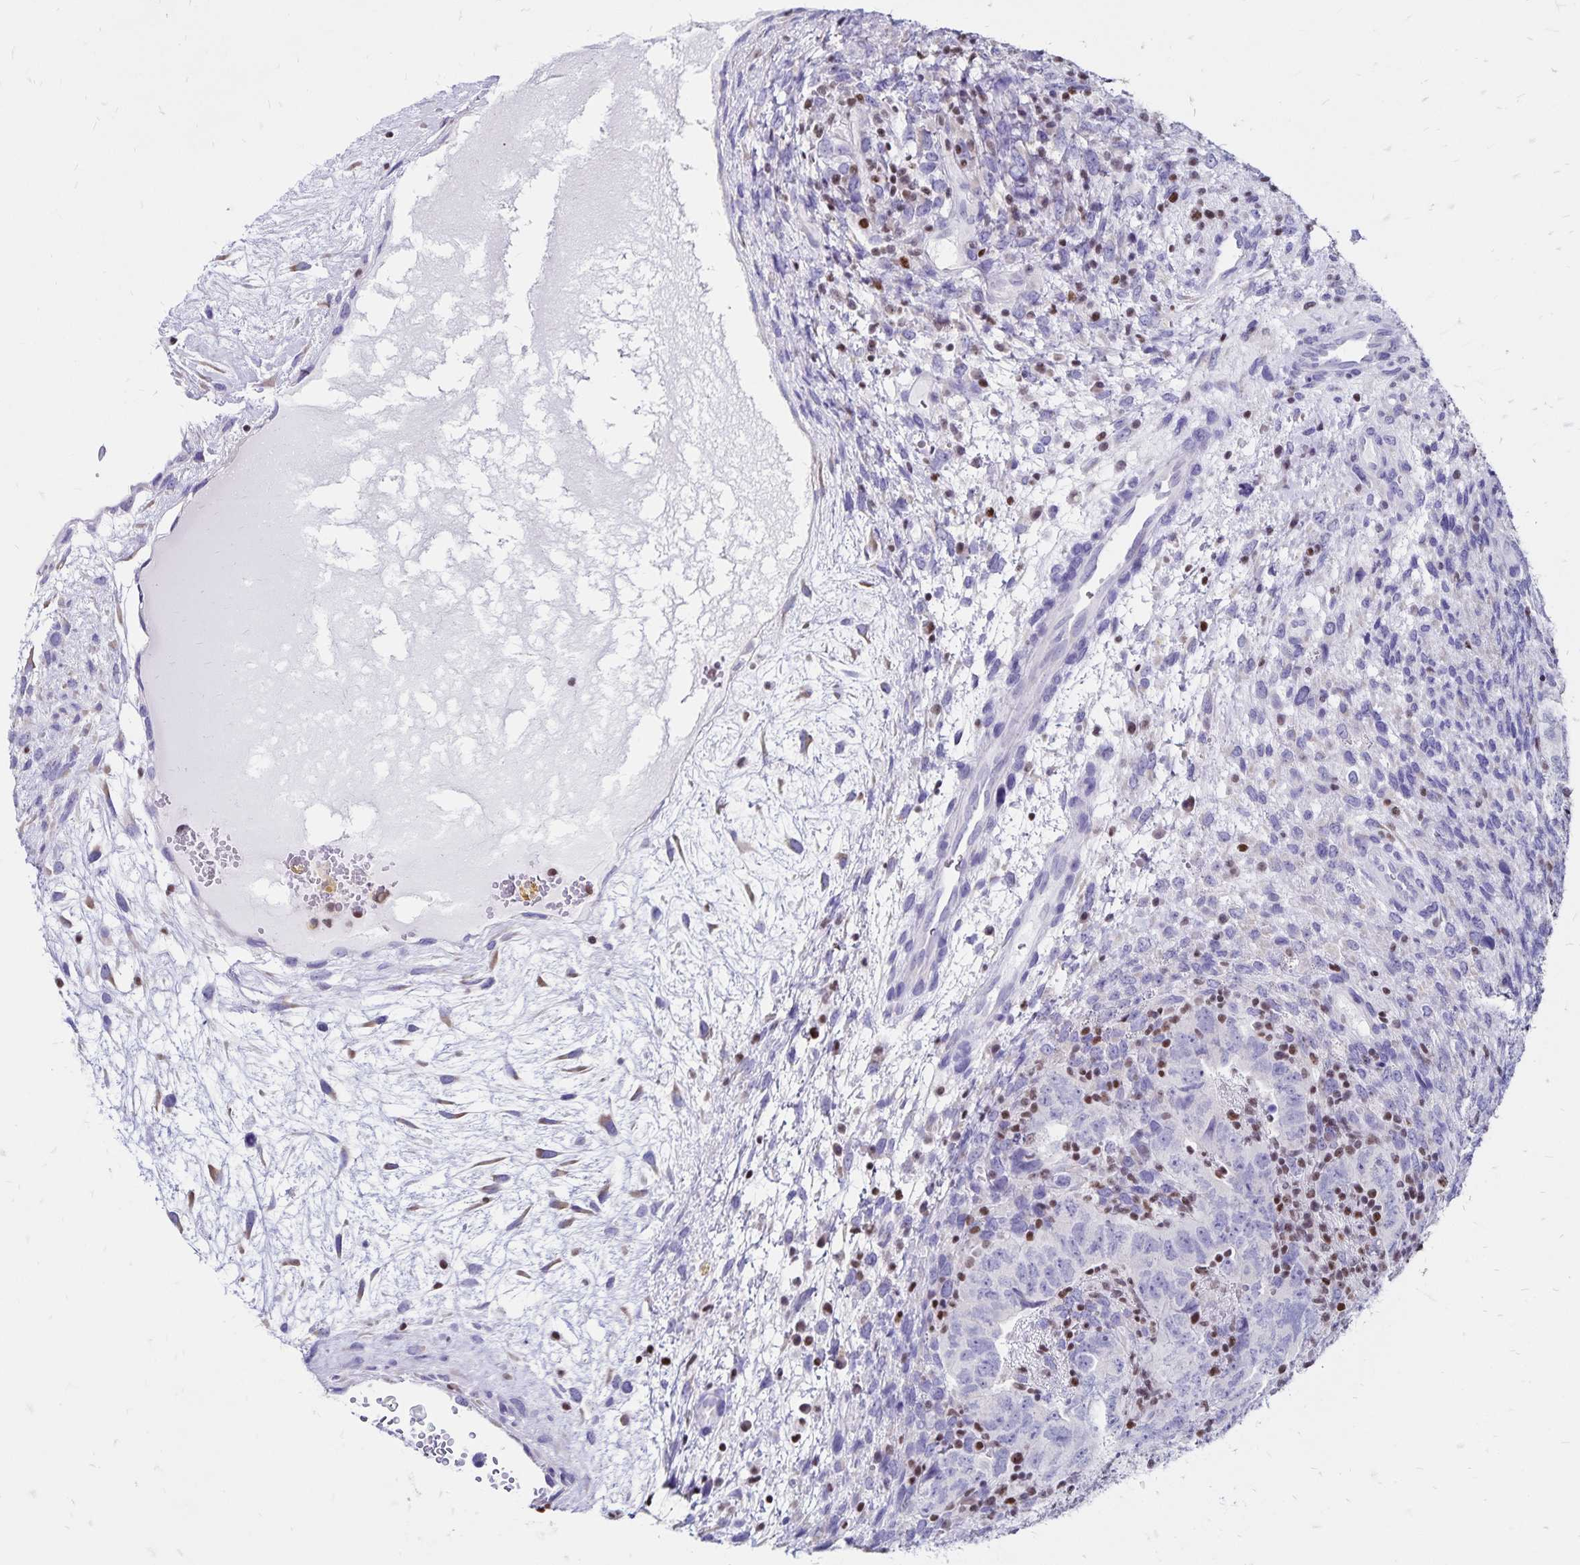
{"staining": {"intensity": "negative", "quantity": "none", "location": "none"}, "tissue": "testis cancer", "cell_type": "Tumor cells", "image_type": "cancer", "snomed": [{"axis": "morphology", "description": "Carcinoma, Embryonal, NOS"}, {"axis": "topography", "description": "Testis"}], "caption": "IHC of human testis embryonal carcinoma exhibits no expression in tumor cells. (Brightfield microscopy of DAB (3,3'-diaminobenzidine) immunohistochemistry at high magnification).", "gene": "IKZF1", "patient": {"sex": "male", "age": 24}}